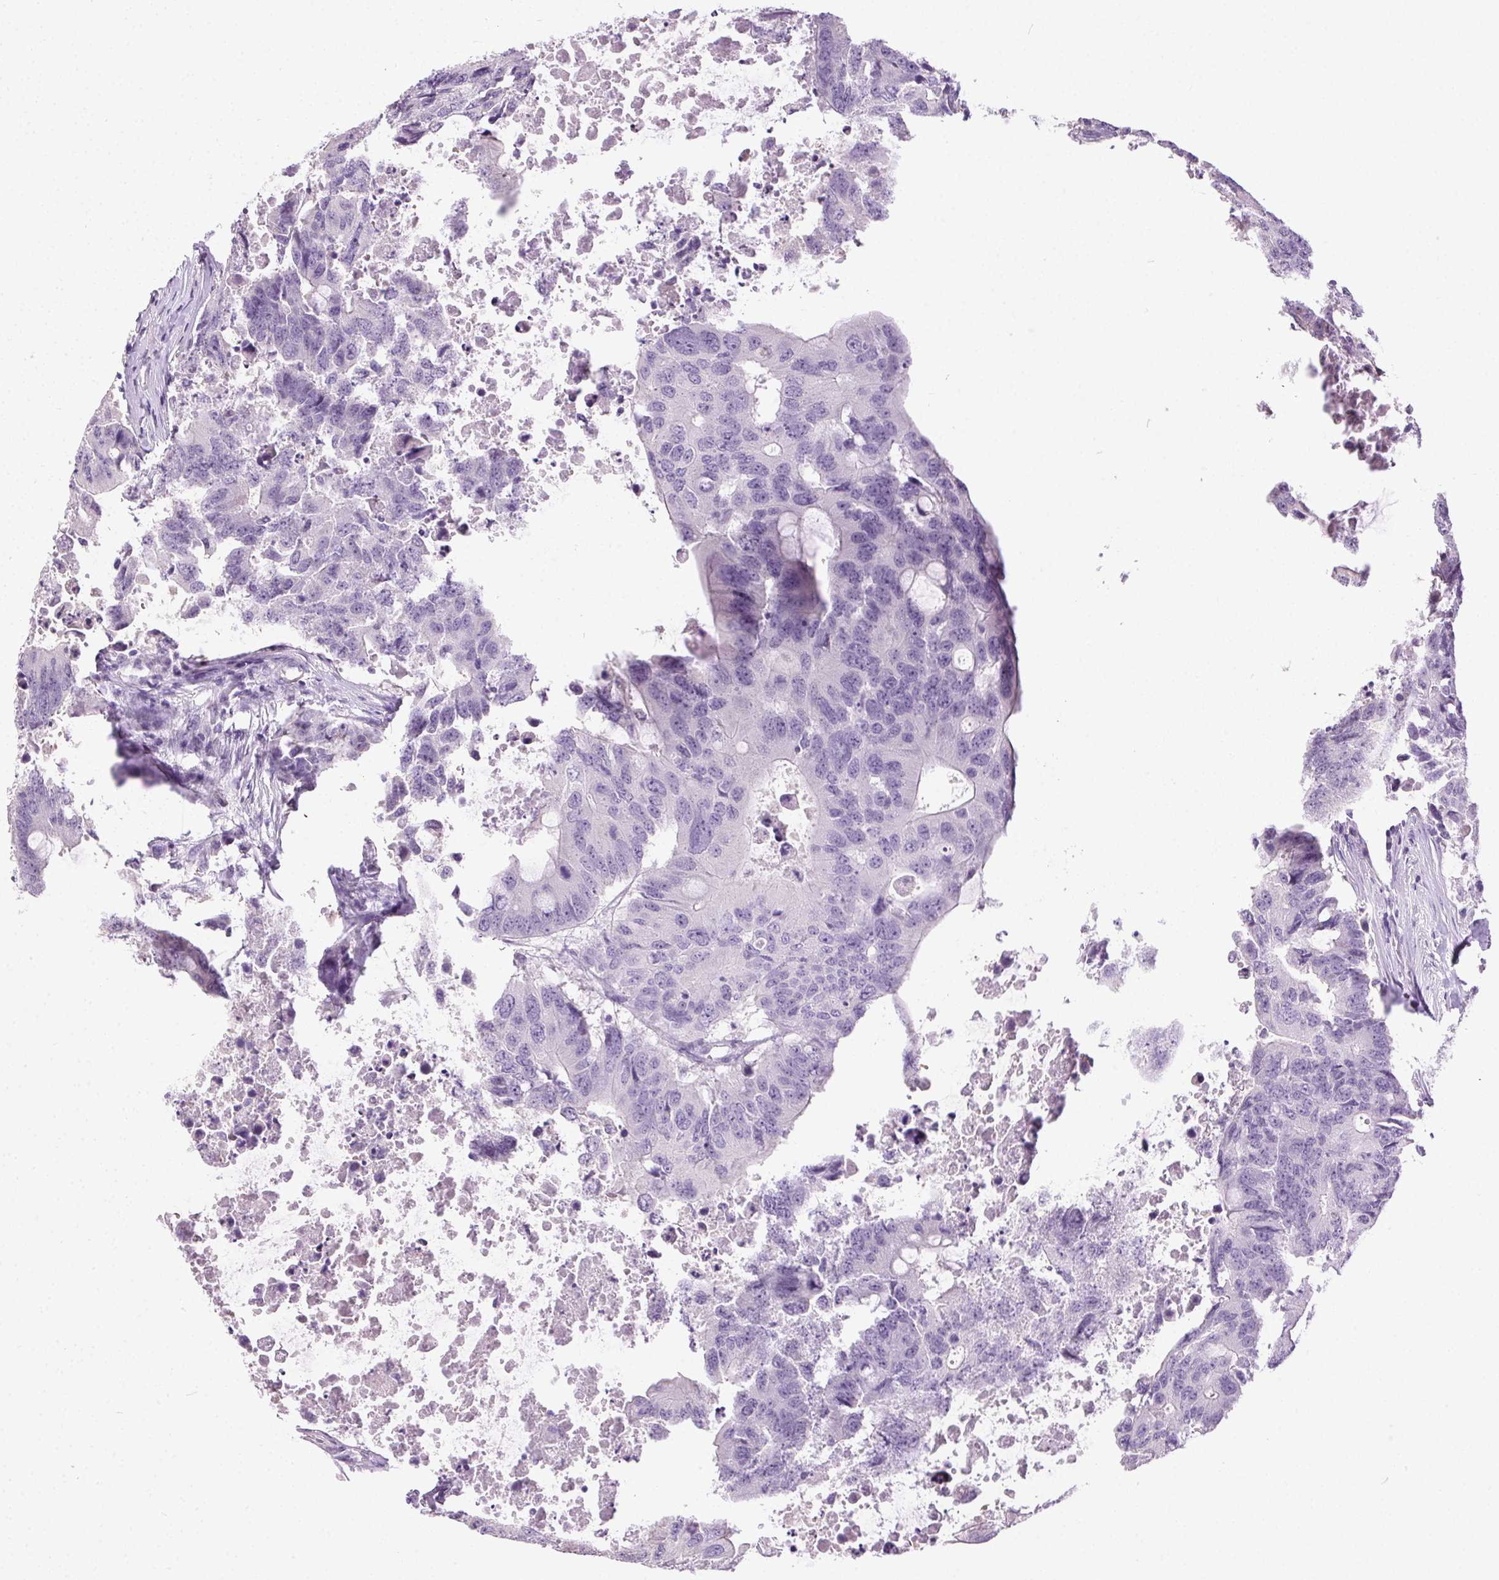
{"staining": {"intensity": "negative", "quantity": "none", "location": "none"}, "tissue": "colorectal cancer", "cell_type": "Tumor cells", "image_type": "cancer", "snomed": [{"axis": "morphology", "description": "Adenocarcinoma, NOS"}, {"axis": "topography", "description": "Colon"}], "caption": "Histopathology image shows no protein expression in tumor cells of colorectal cancer tissue. (IHC, brightfield microscopy, high magnification).", "gene": "SYCE2", "patient": {"sex": "male", "age": 71}}